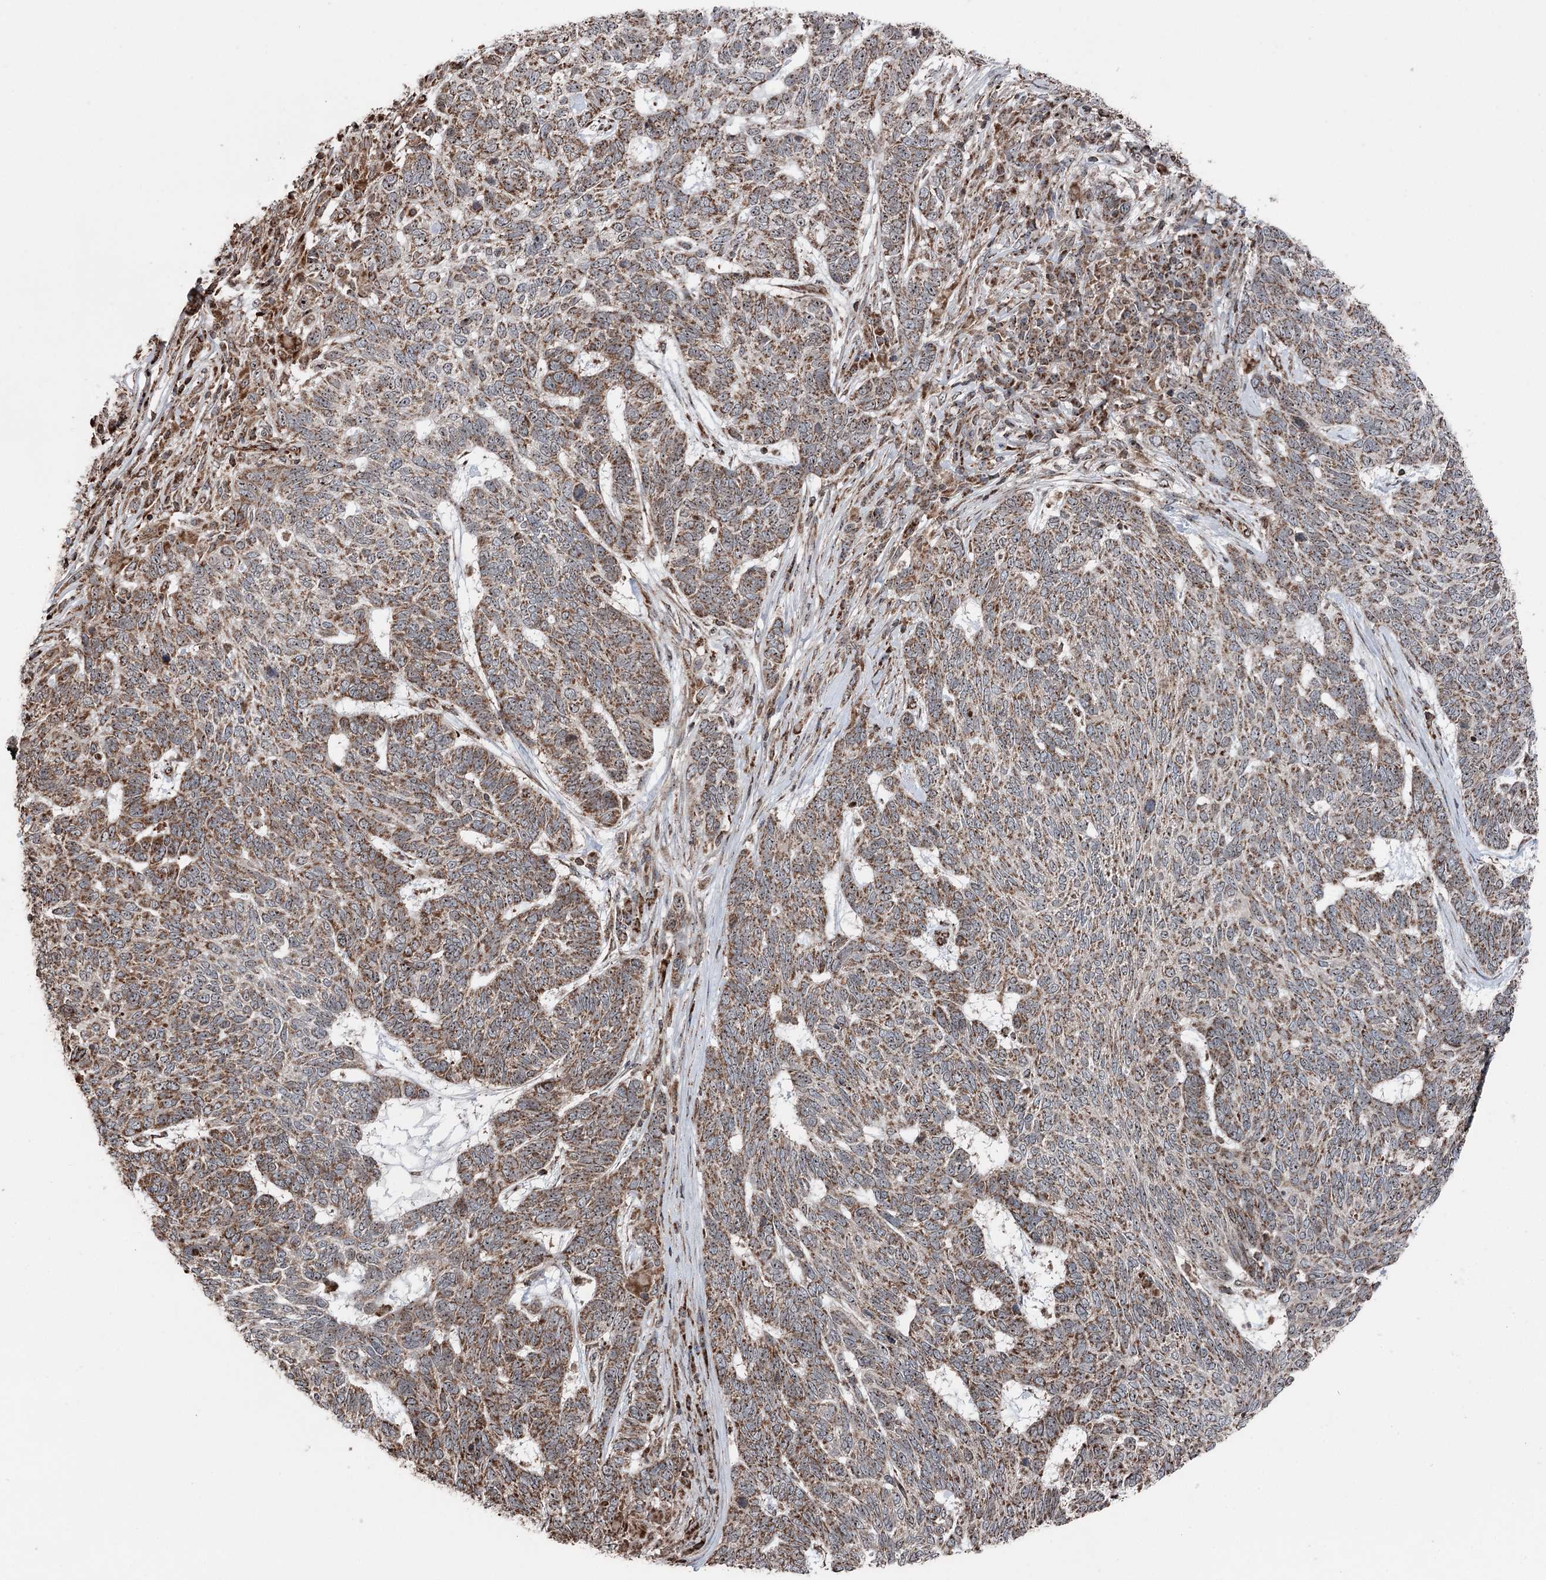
{"staining": {"intensity": "moderate", "quantity": ">75%", "location": "cytoplasmic/membranous"}, "tissue": "skin cancer", "cell_type": "Tumor cells", "image_type": "cancer", "snomed": [{"axis": "morphology", "description": "Basal cell carcinoma"}, {"axis": "topography", "description": "Skin"}], "caption": "Skin cancer (basal cell carcinoma) stained for a protein (brown) displays moderate cytoplasmic/membranous positive expression in approximately >75% of tumor cells.", "gene": "STEEP1", "patient": {"sex": "female", "age": 65}}